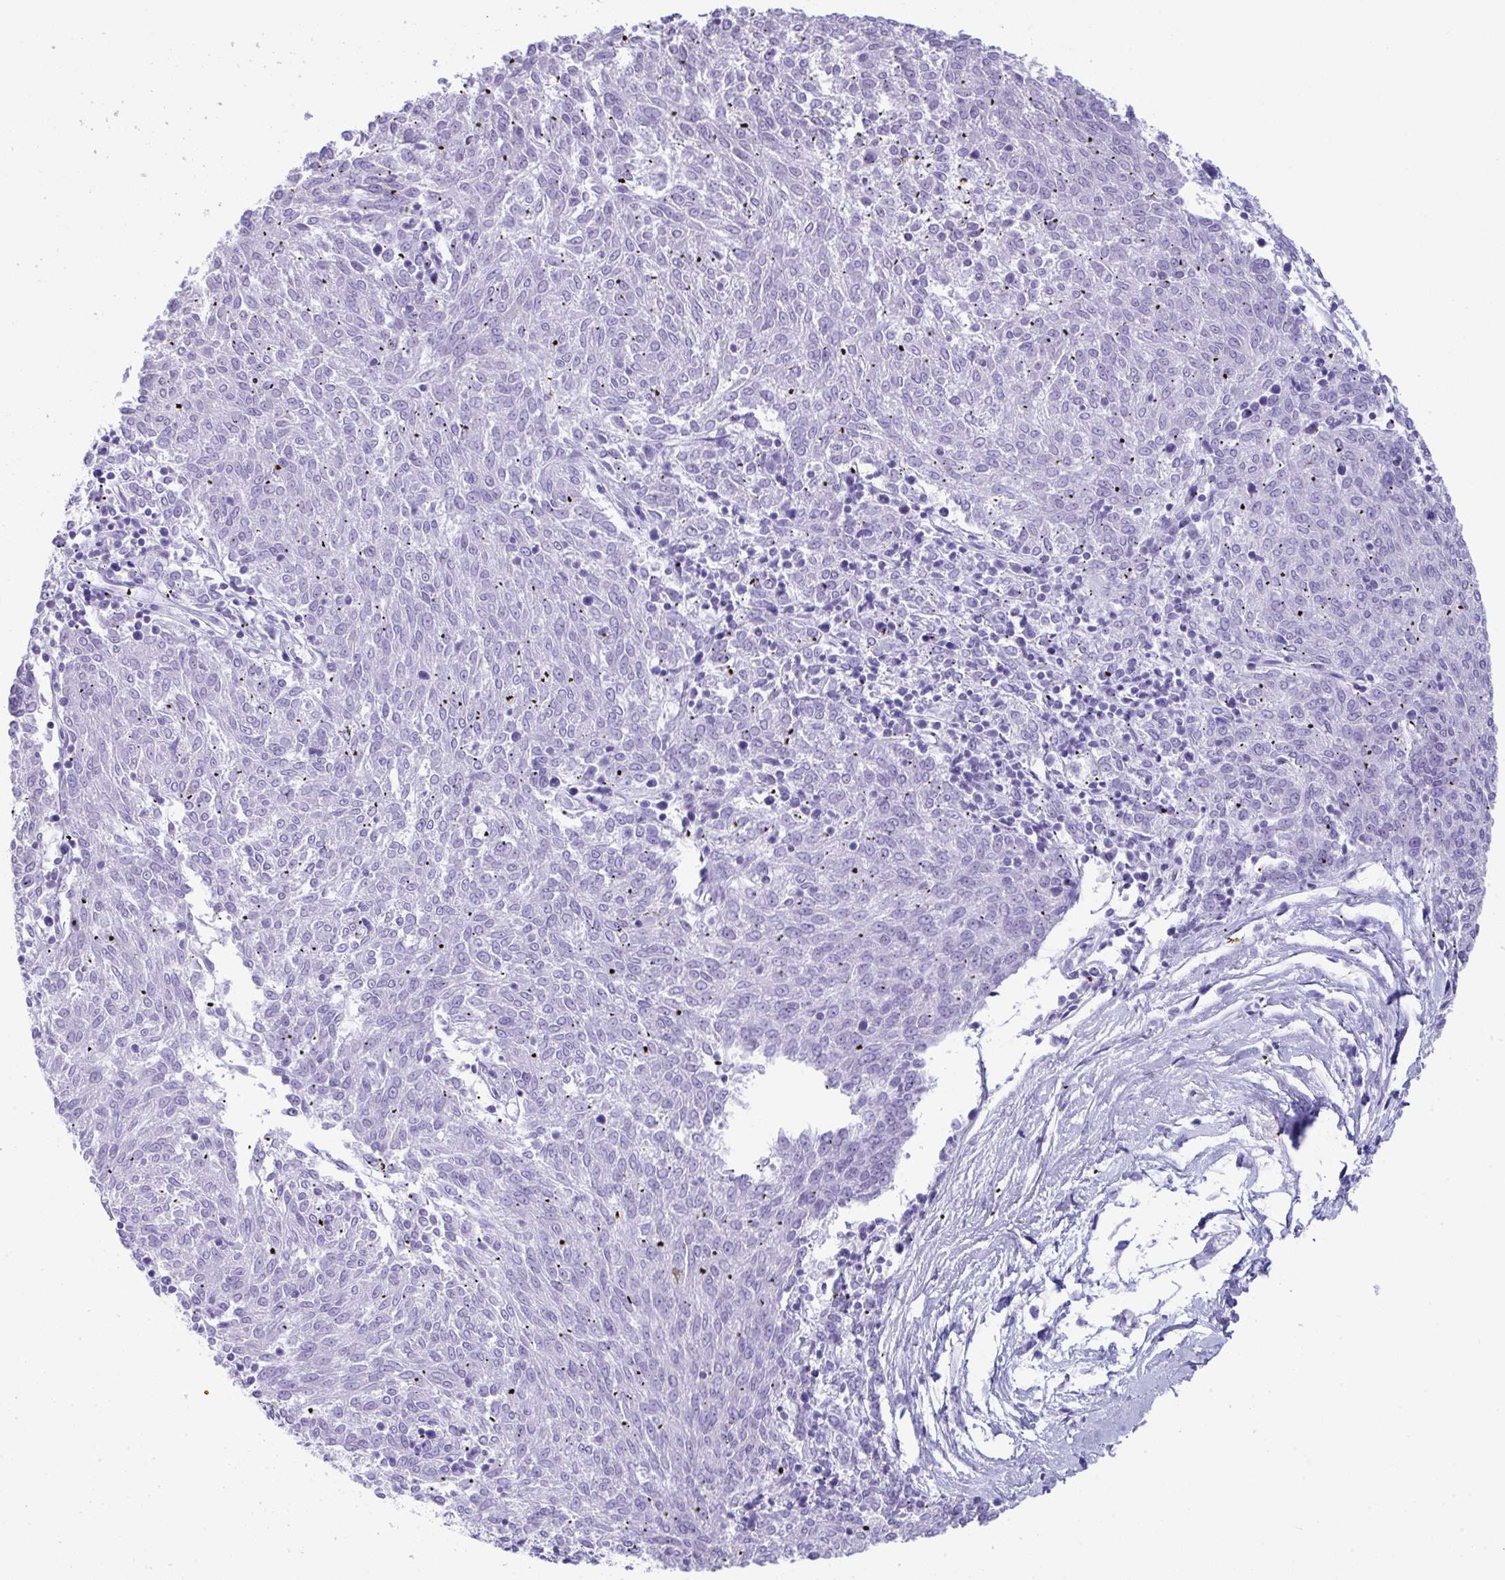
{"staining": {"intensity": "negative", "quantity": "none", "location": "none"}, "tissue": "melanoma", "cell_type": "Tumor cells", "image_type": "cancer", "snomed": [{"axis": "morphology", "description": "Malignant melanoma, NOS"}, {"axis": "topography", "description": "Skin"}], "caption": "A micrograph of malignant melanoma stained for a protein displays no brown staining in tumor cells.", "gene": "PLA2G12B", "patient": {"sex": "female", "age": 72}}